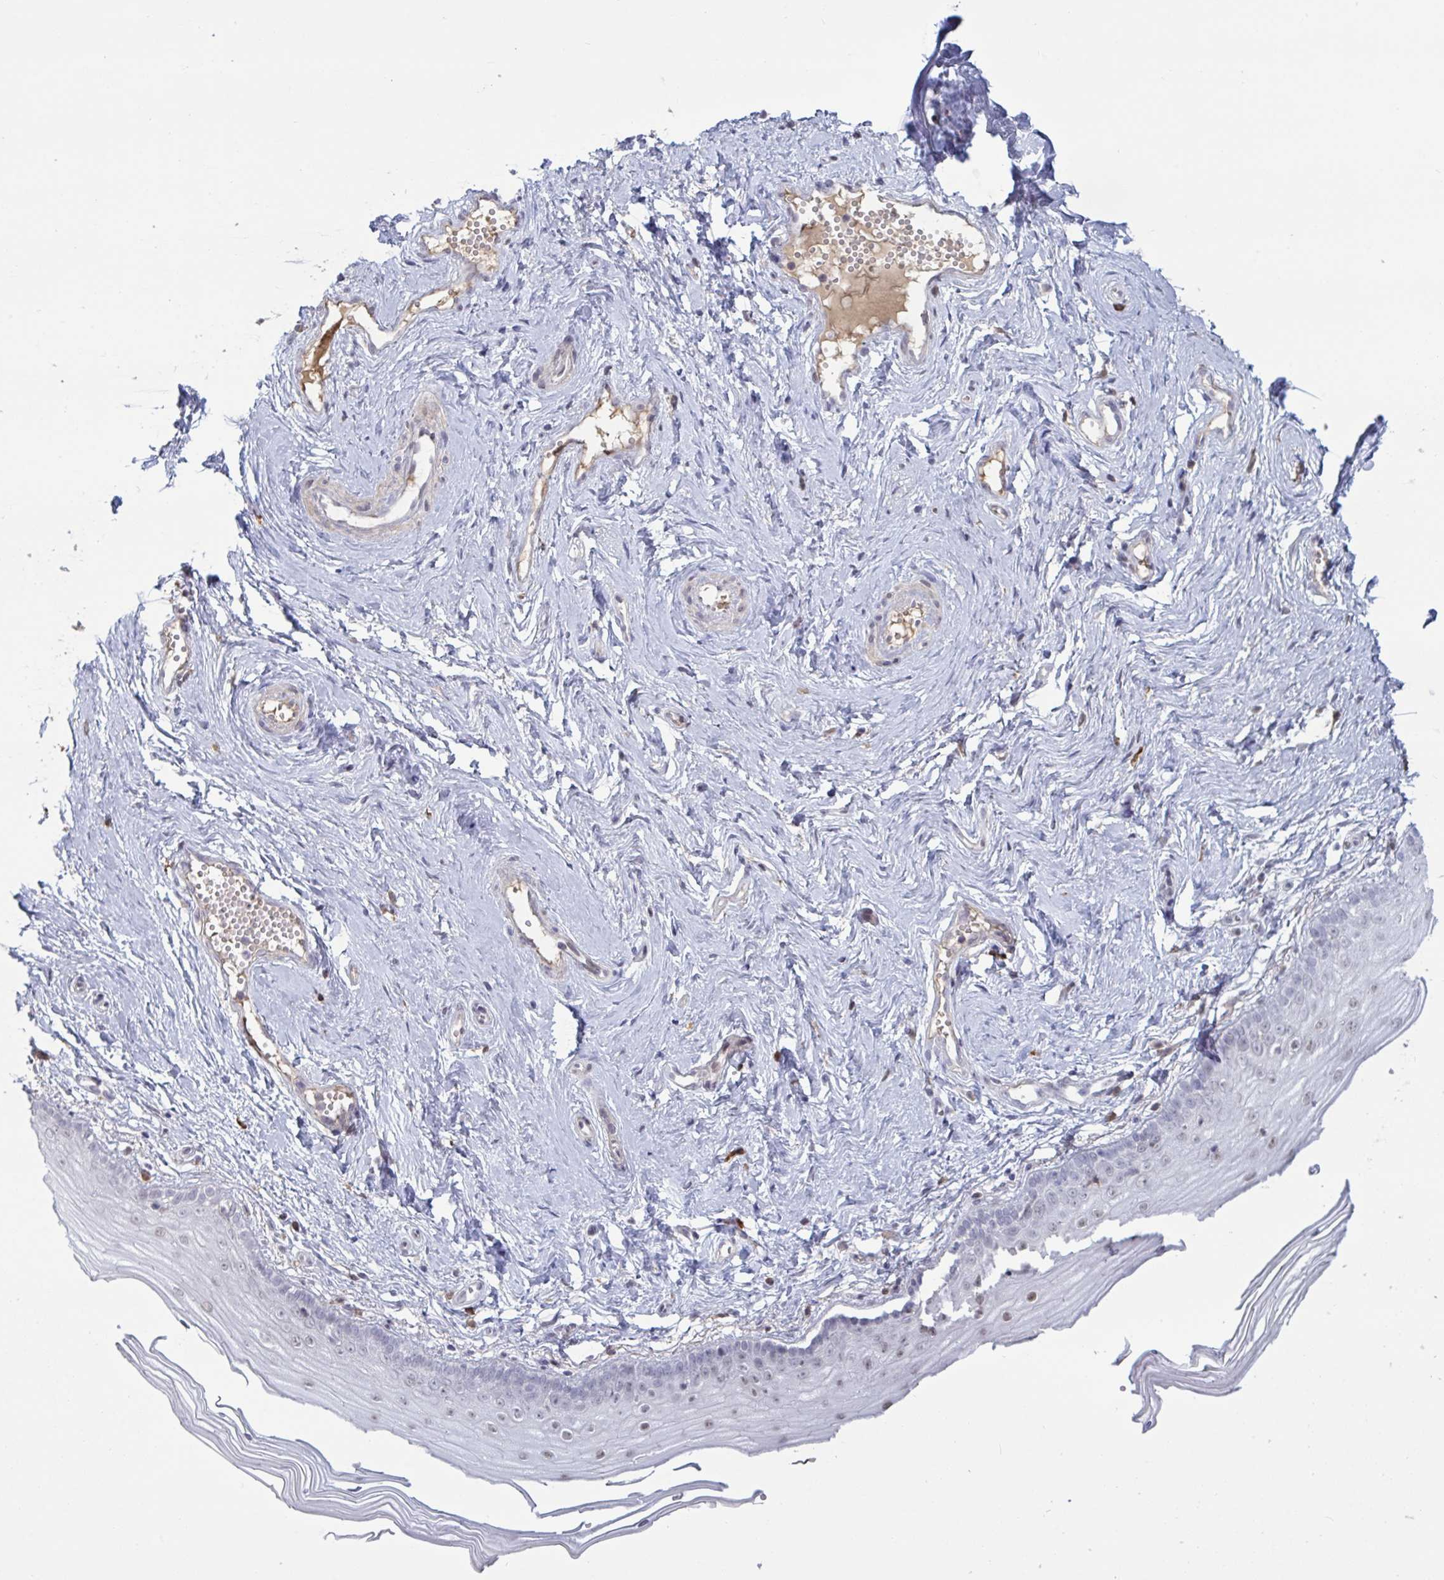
{"staining": {"intensity": "moderate", "quantity": "<25%", "location": "nuclear"}, "tissue": "vagina", "cell_type": "Squamous epithelial cells", "image_type": "normal", "snomed": [{"axis": "morphology", "description": "Normal tissue, NOS"}, {"axis": "topography", "description": "Vagina"}], "caption": "Protein expression analysis of normal vagina displays moderate nuclear expression in approximately <25% of squamous epithelial cells. The staining is performed using DAB brown chromogen to label protein expression. The nuclei are counter-stained blue using hematoxylin.", "gene": "BCL7B", "patient": {"sex": "female", "age": 38}}